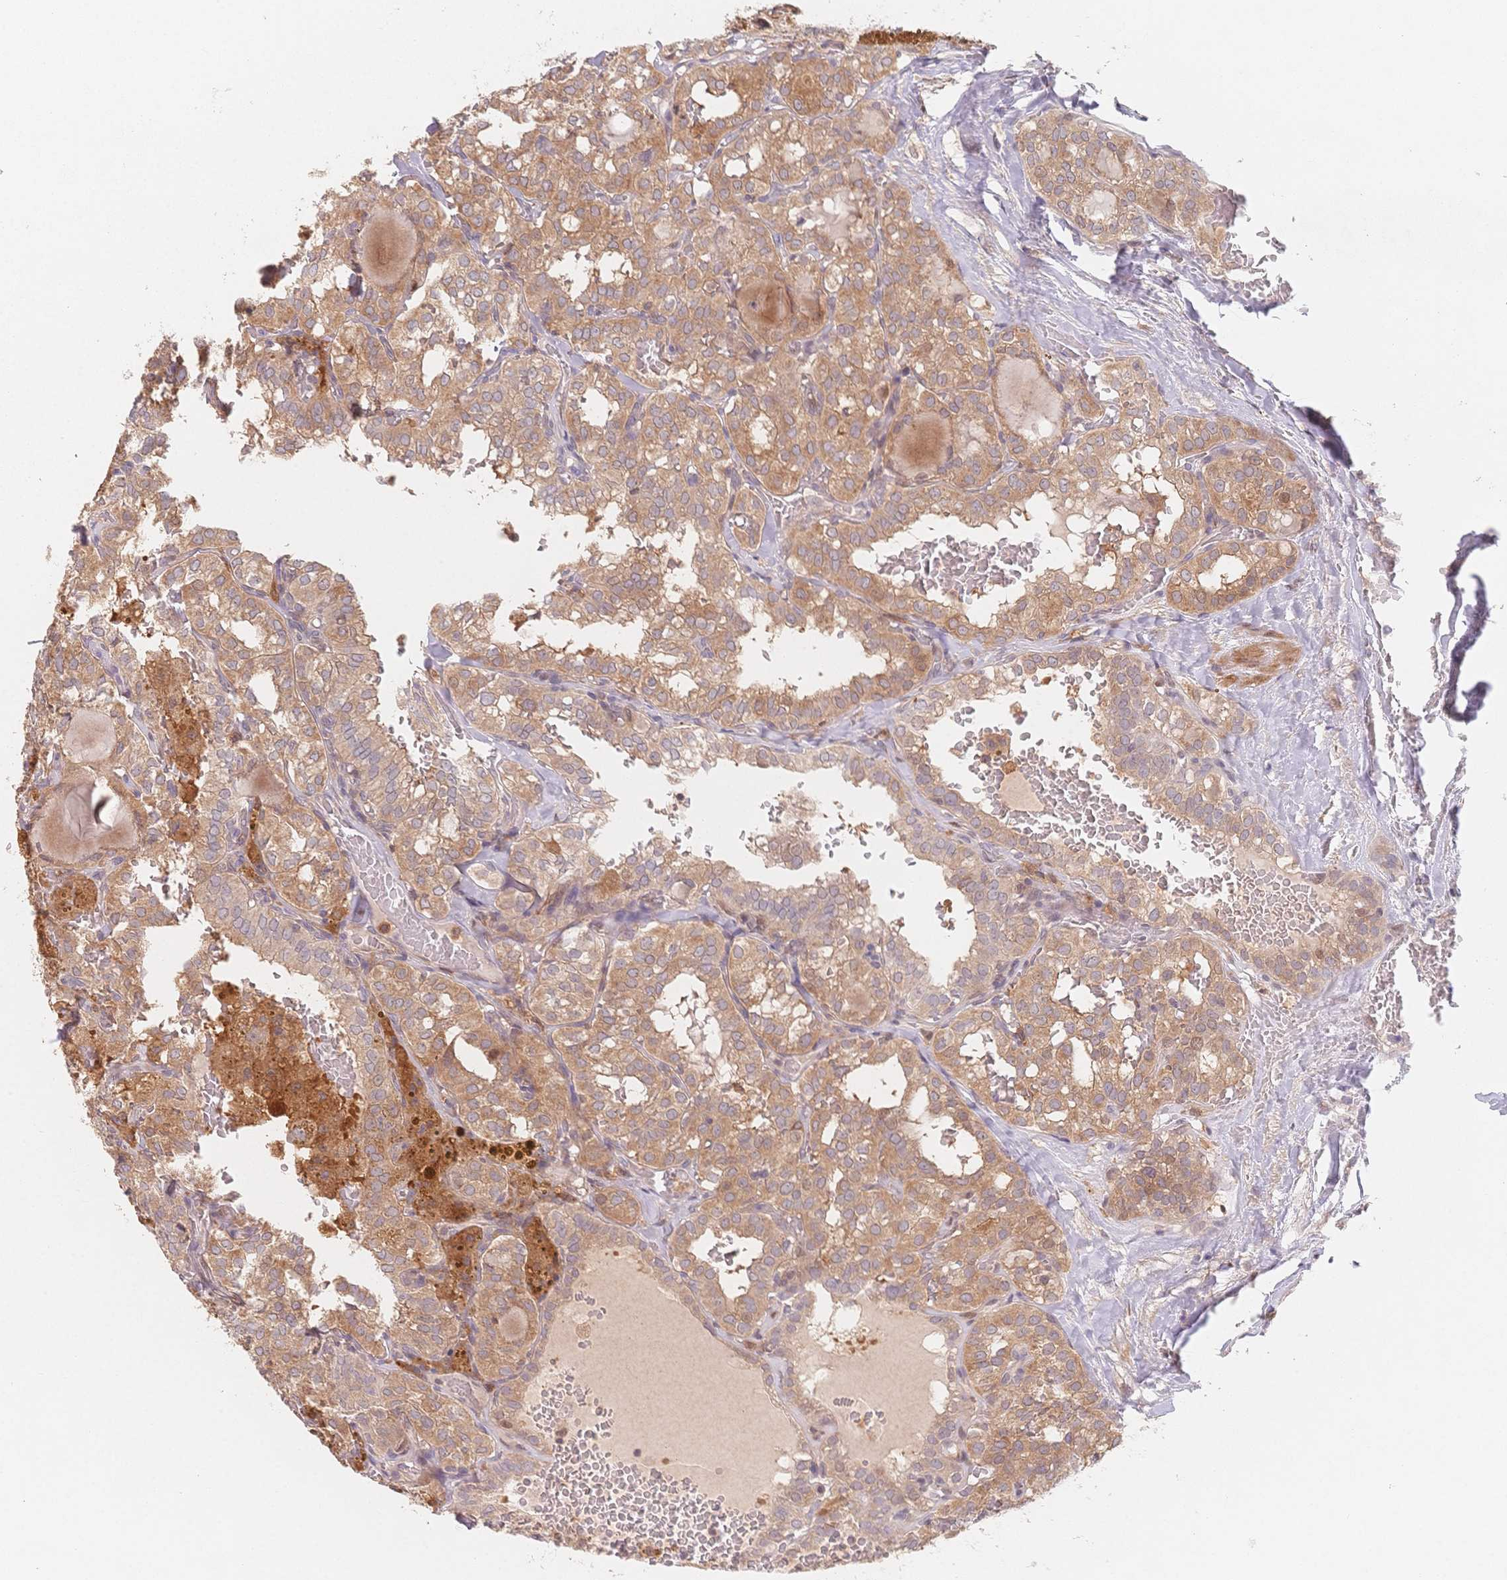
{"staining": {"intensity": "moderate", "quantity": ">75%", "location": "cytoplasmic/membranous"}, "tissue": "thyroid cancer", "cell_type": "Tumor cells", "image_type": "cancer", "snomed": [{"axis": "morphology", "description": "Papillary adenocarcinoma, NOS"}, {"axis": "topography", "description": "Thyroid gland"}], "caption": "This histopathology image exhibits IHC staining of thyroid cancer, with medium moderate cytoplasmic/membranous positivity in approximately >75% of tumor cells.", "gene": "C12orf75", "patient": {"sex": "male", "age": 20}}